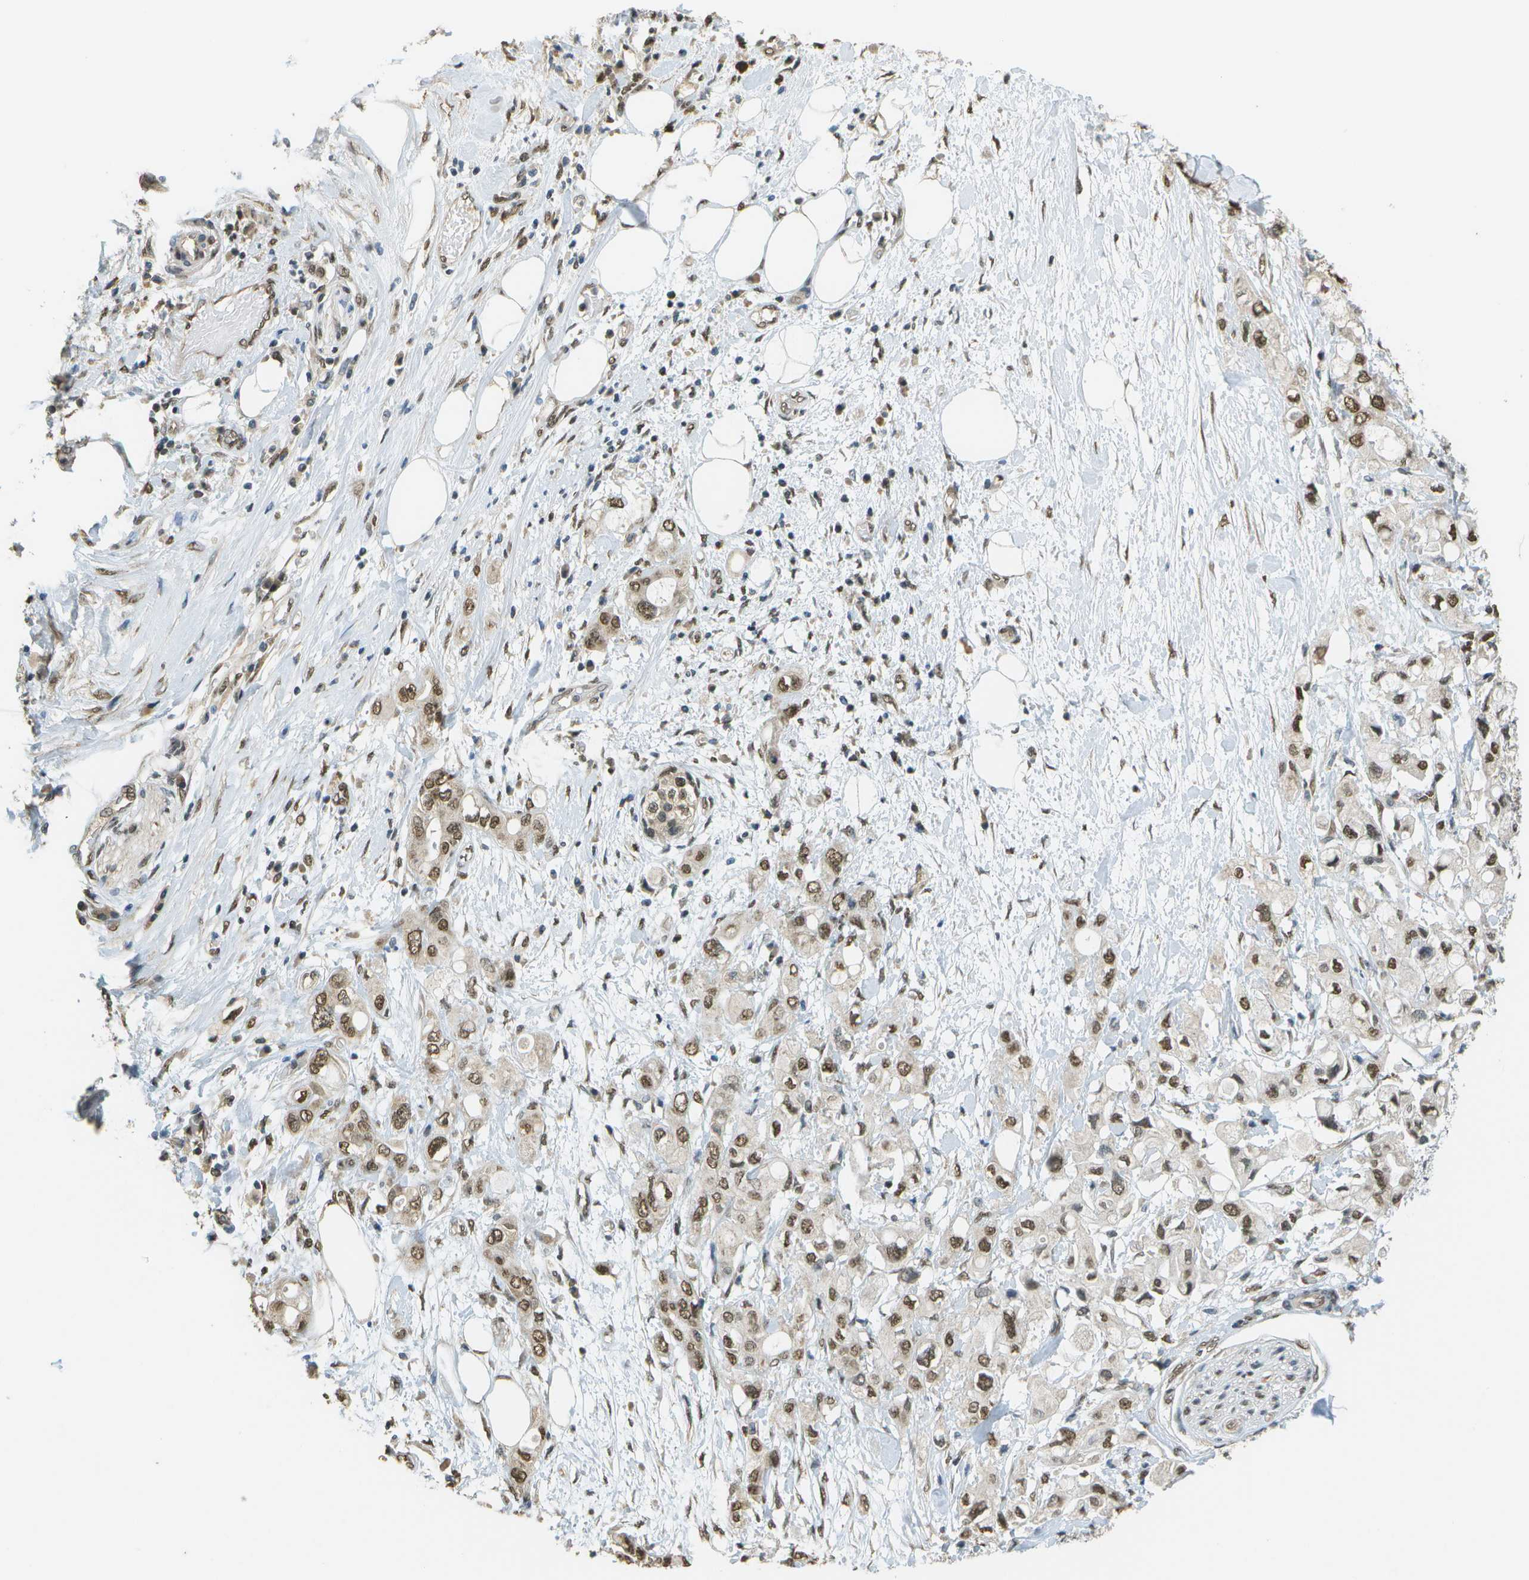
{"staining": {"intensity": "moderate", "quantity": ">75%", "location": "nuclear"}, "tissue": "pancreatic cancer", "cell_type": "Tumor cells", "image_type": "cancer", "snomed": [{"axis": "morphology", "description": "Adenocarcinoma, NOS"}, {"axis": "topography", "description": "Pancreas"}], "caption": "Protein staining of pancreatic cancer tissue shows moderate nuclear expression in about >75% of tumor cells.", "gene": "ABL2", "patient": {"sex": "female", "age": 56}}